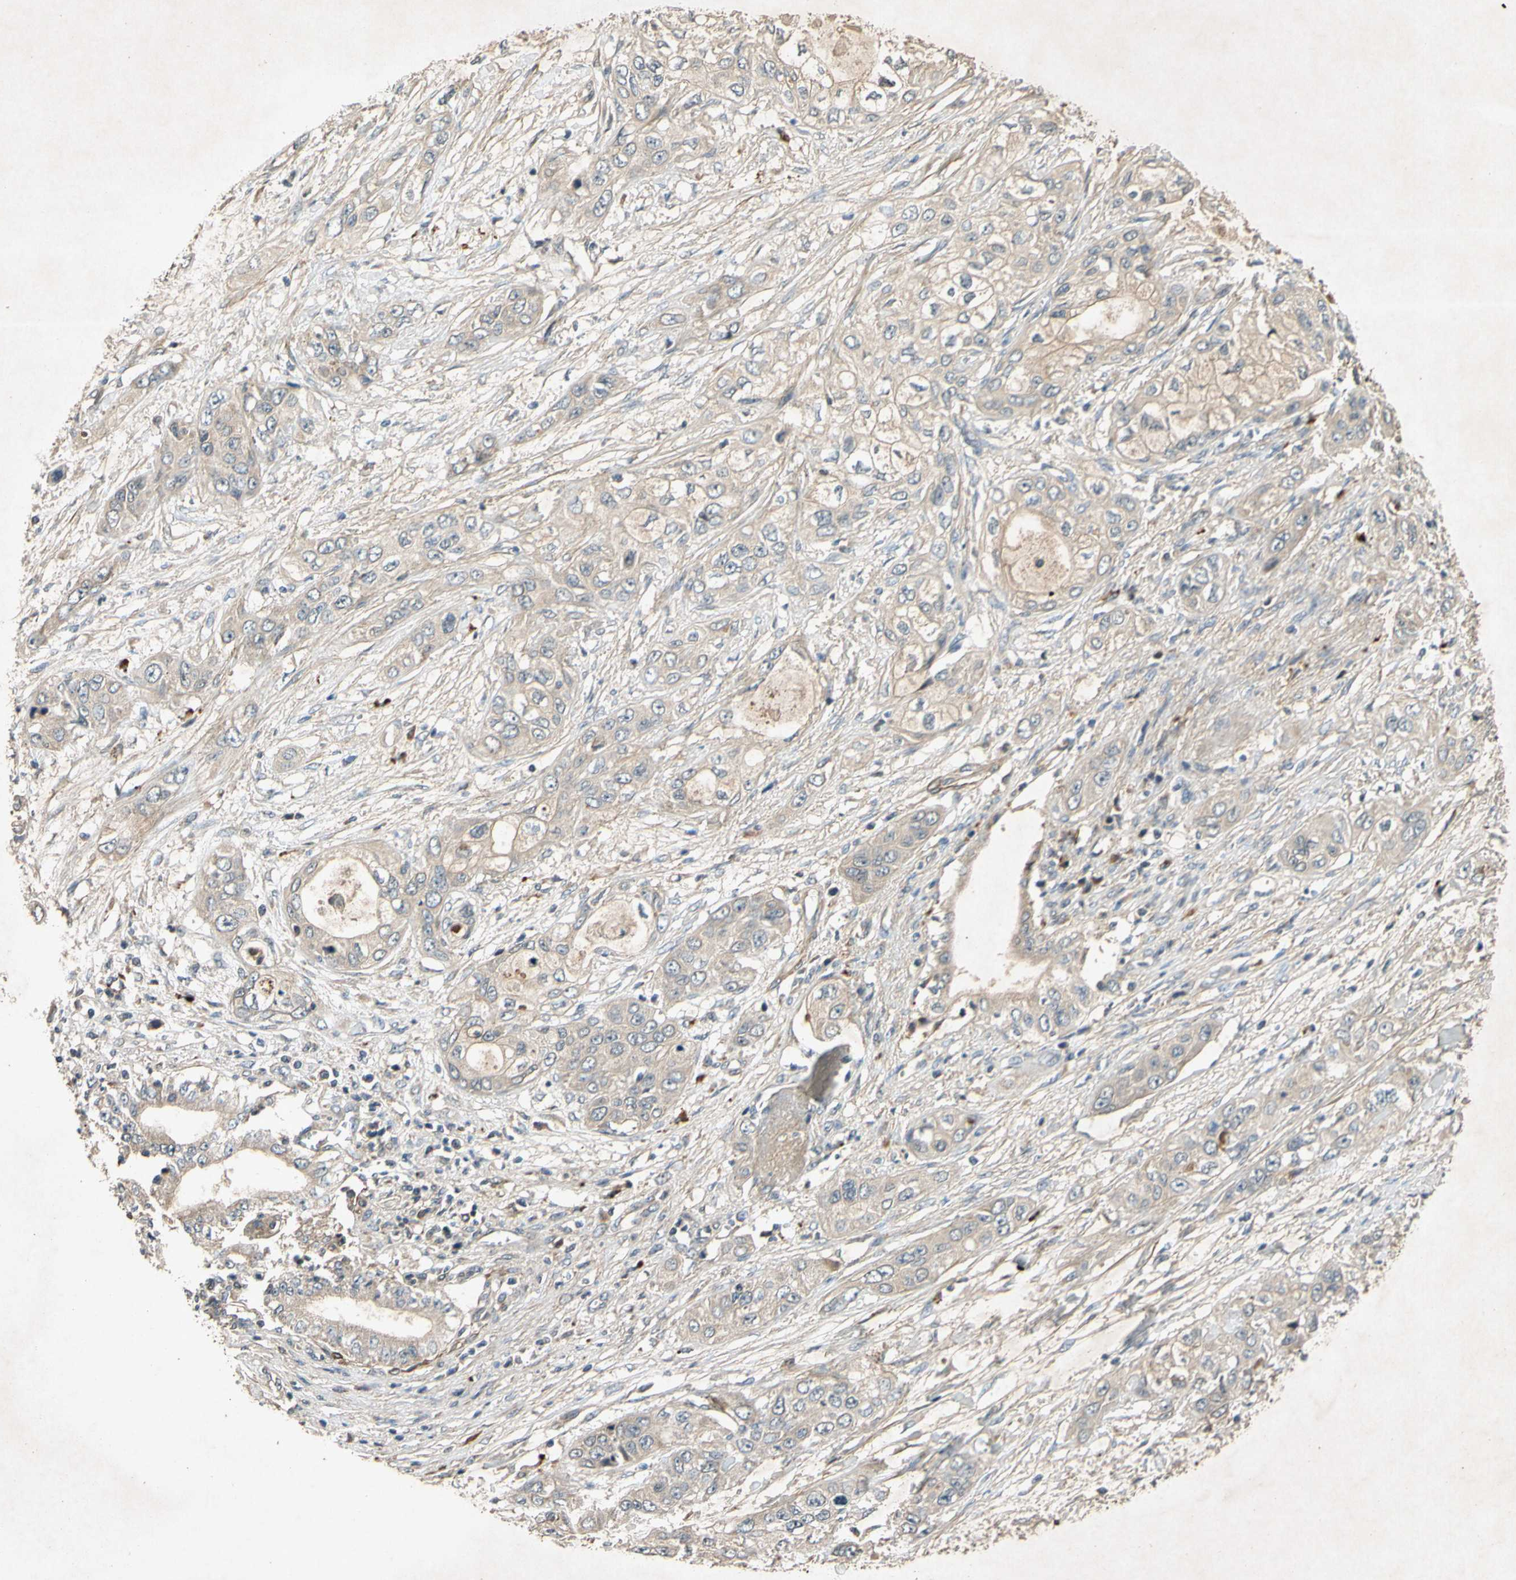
{"staining": {"intensity": "weak", "quantity": ">75%", "location": "cytoplasmic/membranous"}, "tissue": "pancreatic cancer", "cell_type": "Tumor cells", "image_type": "cancer", "snomed": [{"axis": "morphology", "description": "Adenocarcinoma, NOS"}, {"axis": "topography", "description": "Pancreas"}], "caption": "Human adenocarcinoma (pancreatic) stained with a protein marker exhibits weak staining in tumor cells.", "gene": "PARD6A", "patient": {"sex": "female", "age": 70}}